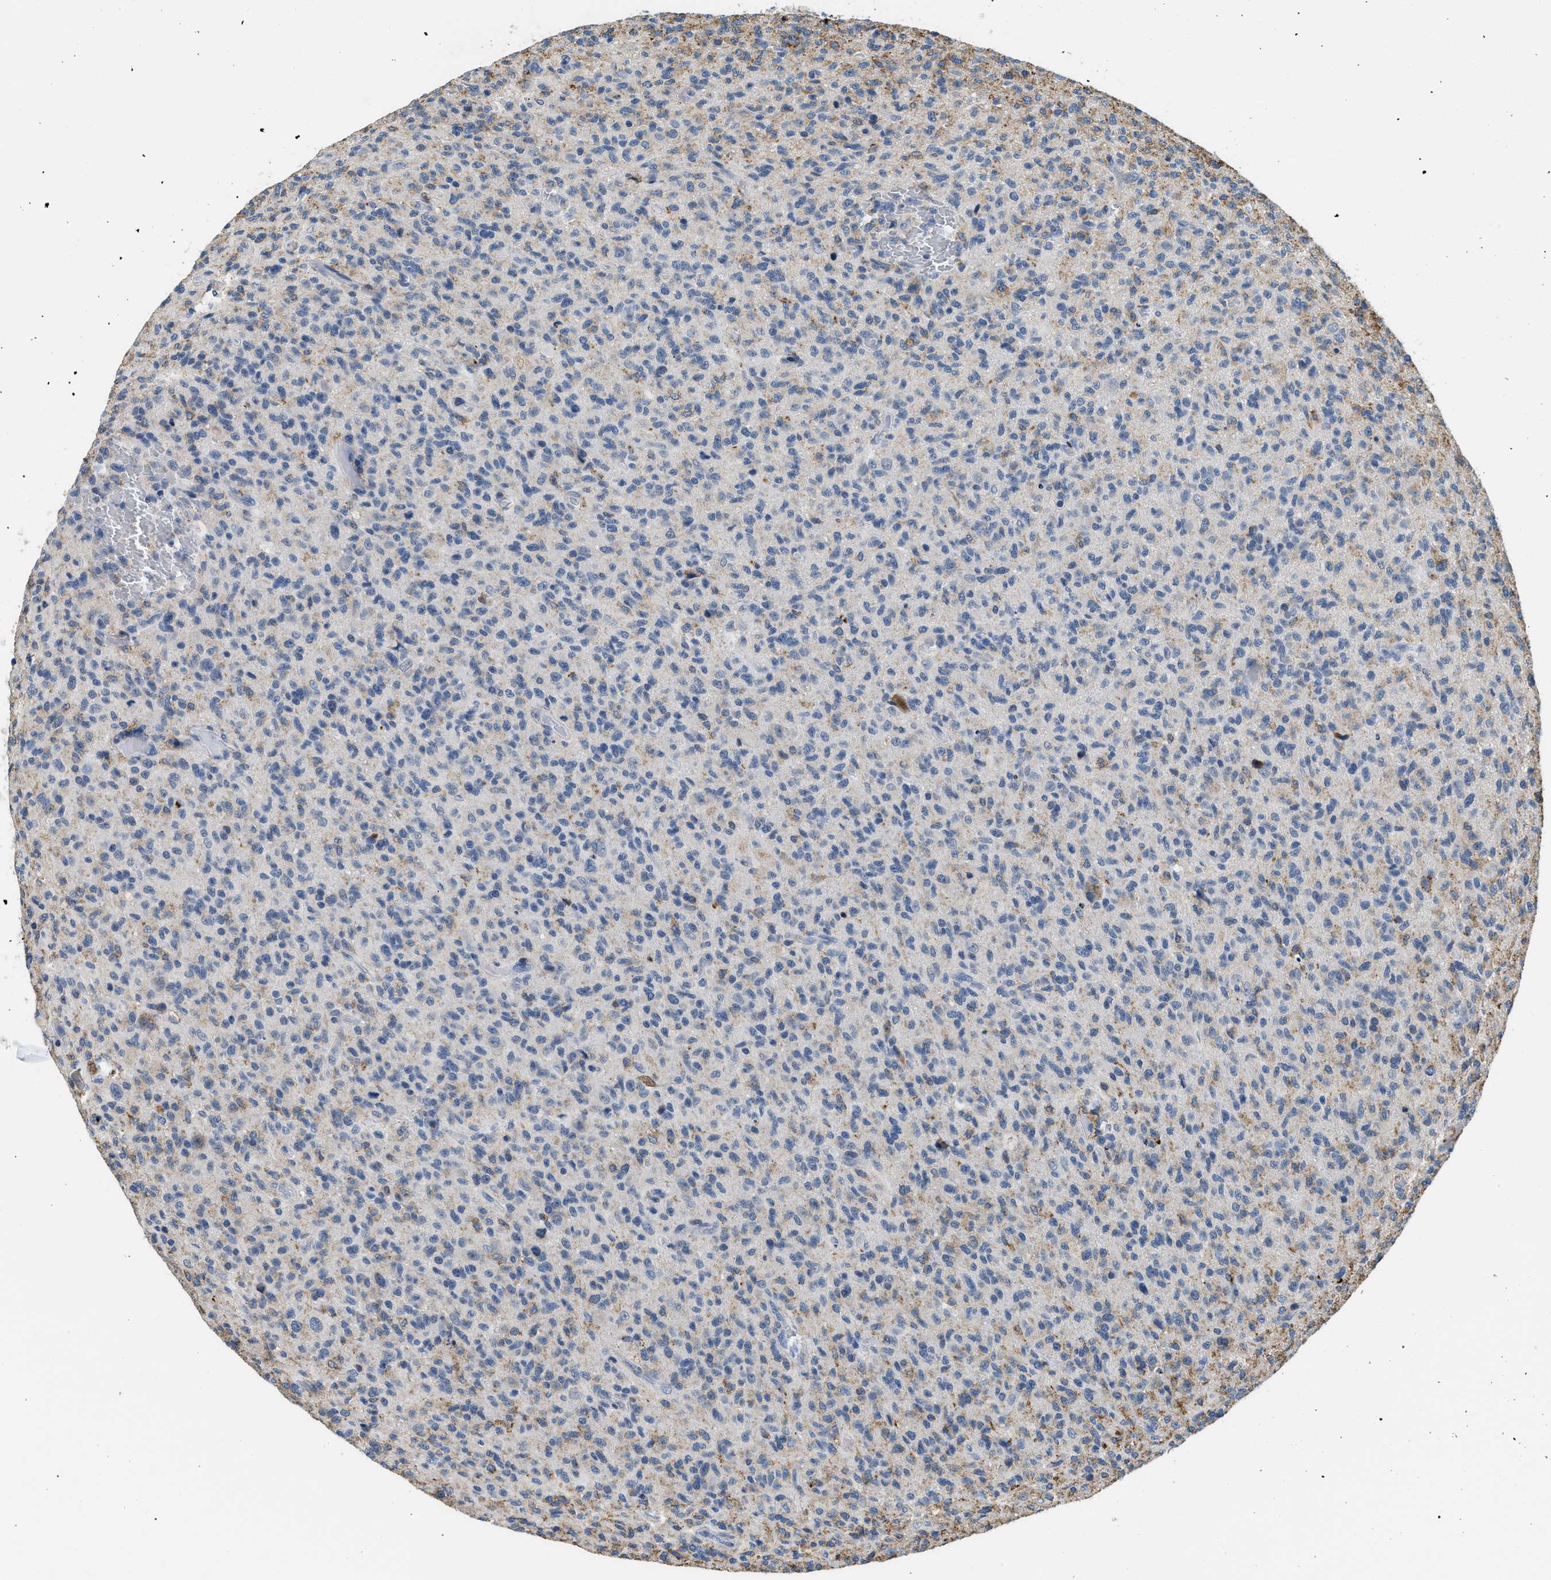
{"staining": {"intensity": "moderate", "quantity": "<25%", "location": "cytoplasmic/membranous"}, "tissue": "glioma", "cell_type": "Tumor cells", "image_type": "cancer", "snomed": [{"axis": "morphology", "description": "Glioma, malignant, High grade"}, {"axis": "topography", "description": "Brain"}], "caption": "This is an image of immunohistochemistry (IHC) staining of malignant high-grade glioma, which shows moderate staining in the cytoplasmic/membranous of tumor cells.", "gene": "LRP1", "patient": {"sex": "male", "age": 71}}